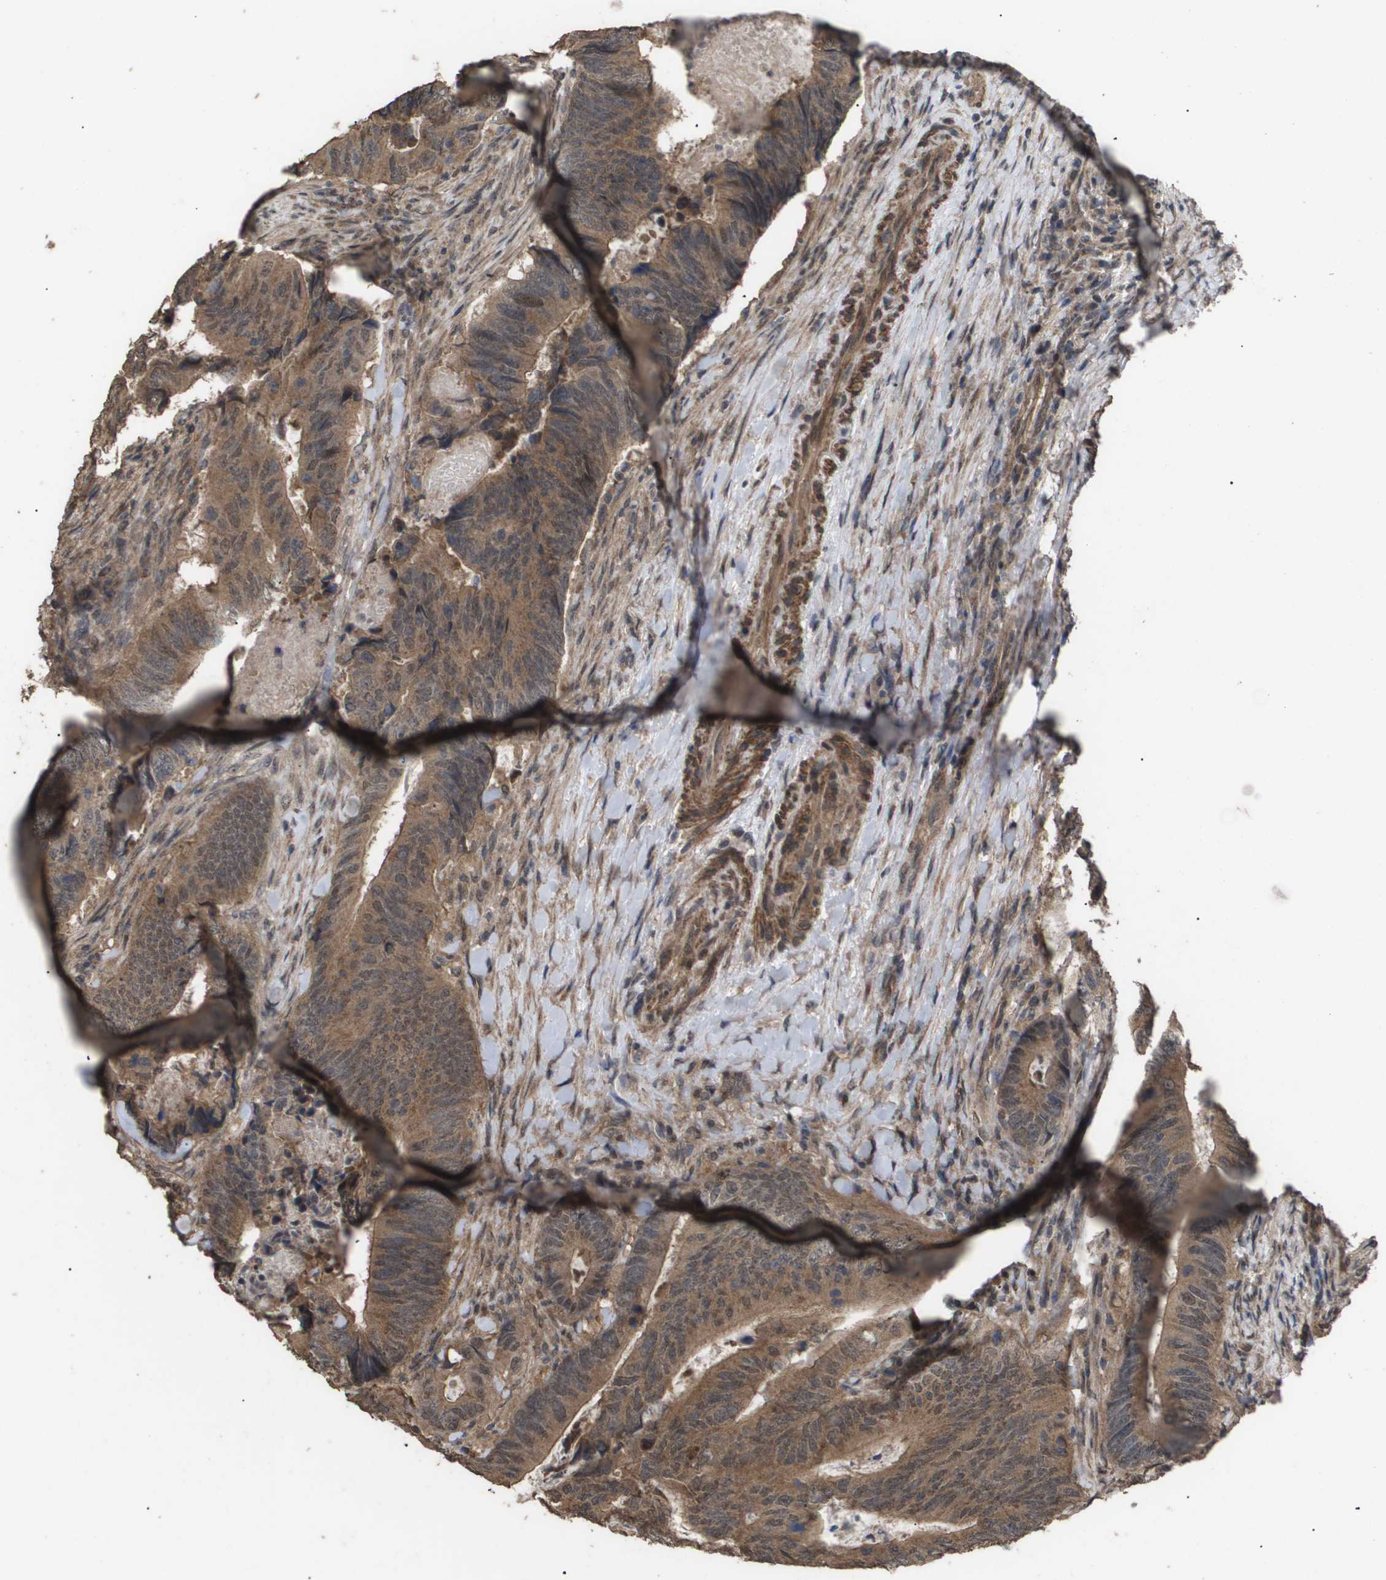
{"staining": {"intensity": "moderate", "quantity": ">75%", "location": "cytoplasmic/membranous"}, "tissue": "colorectal cancer", "cell_type": "Tumor cells", "image_type": "cancer", "snomed": [{"axis": "morphology", "description": "Normal tissue, NOS"}, {"axis": "morphology", "description": "Adenocarcinoma, NOS"}, {"axis": "topography", "description": "Colon"}], "caption": "Immunohistochemistry of human colorectal cancer shows medium levels of moderate cytoplasmic/membranous positivity in approximately >75% of tumor cells. (brown staining indicates protein expression, while blue staining denotes nuclei).", "gene": "CUL5", "patient": {"sex": "male", "age": 56}}